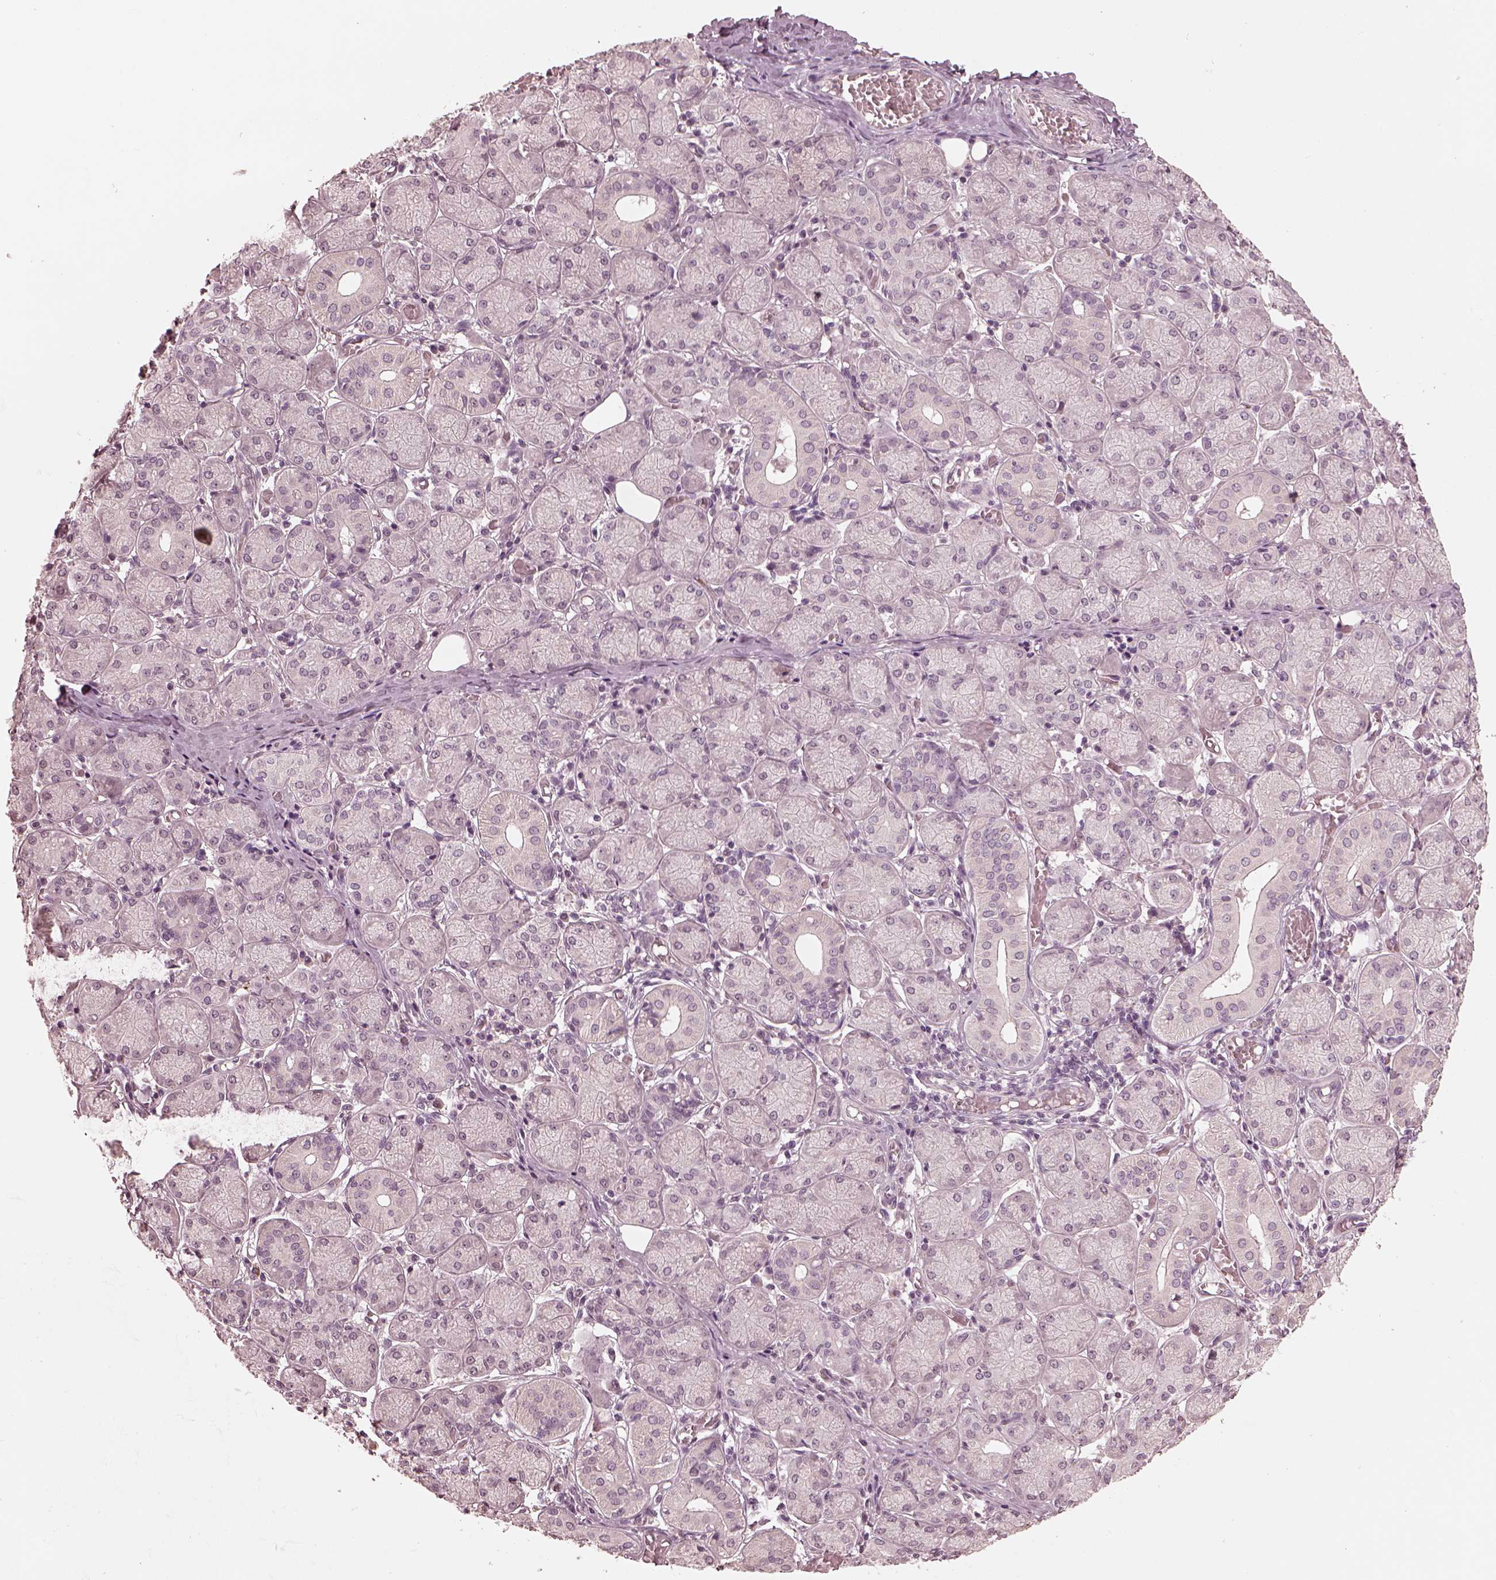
{"staining": {"intensity": "negative", "quantity": "none", "location": "none"}, "tissue": "salivary gland", "cell_type": "Glandular cells", "image_type": "normal", "snomed": [{"axis": "morphology", "description": "Normal tissue, NOS"}, {"axis": "topography", "description": "Salivary gland"}, {"axis": "topography", "description": "Peripheral nerve tissue"}], "caption": "The histopathology image exhibits no significant positivity in glandular cells of salivary gland. (Brightfield microscopy of DAB (3,3'-diaminobenzidine) immunohistochemistry at high magnification).", "gene": "RGS7", "patient": {"sex": "female", "age": 24}}